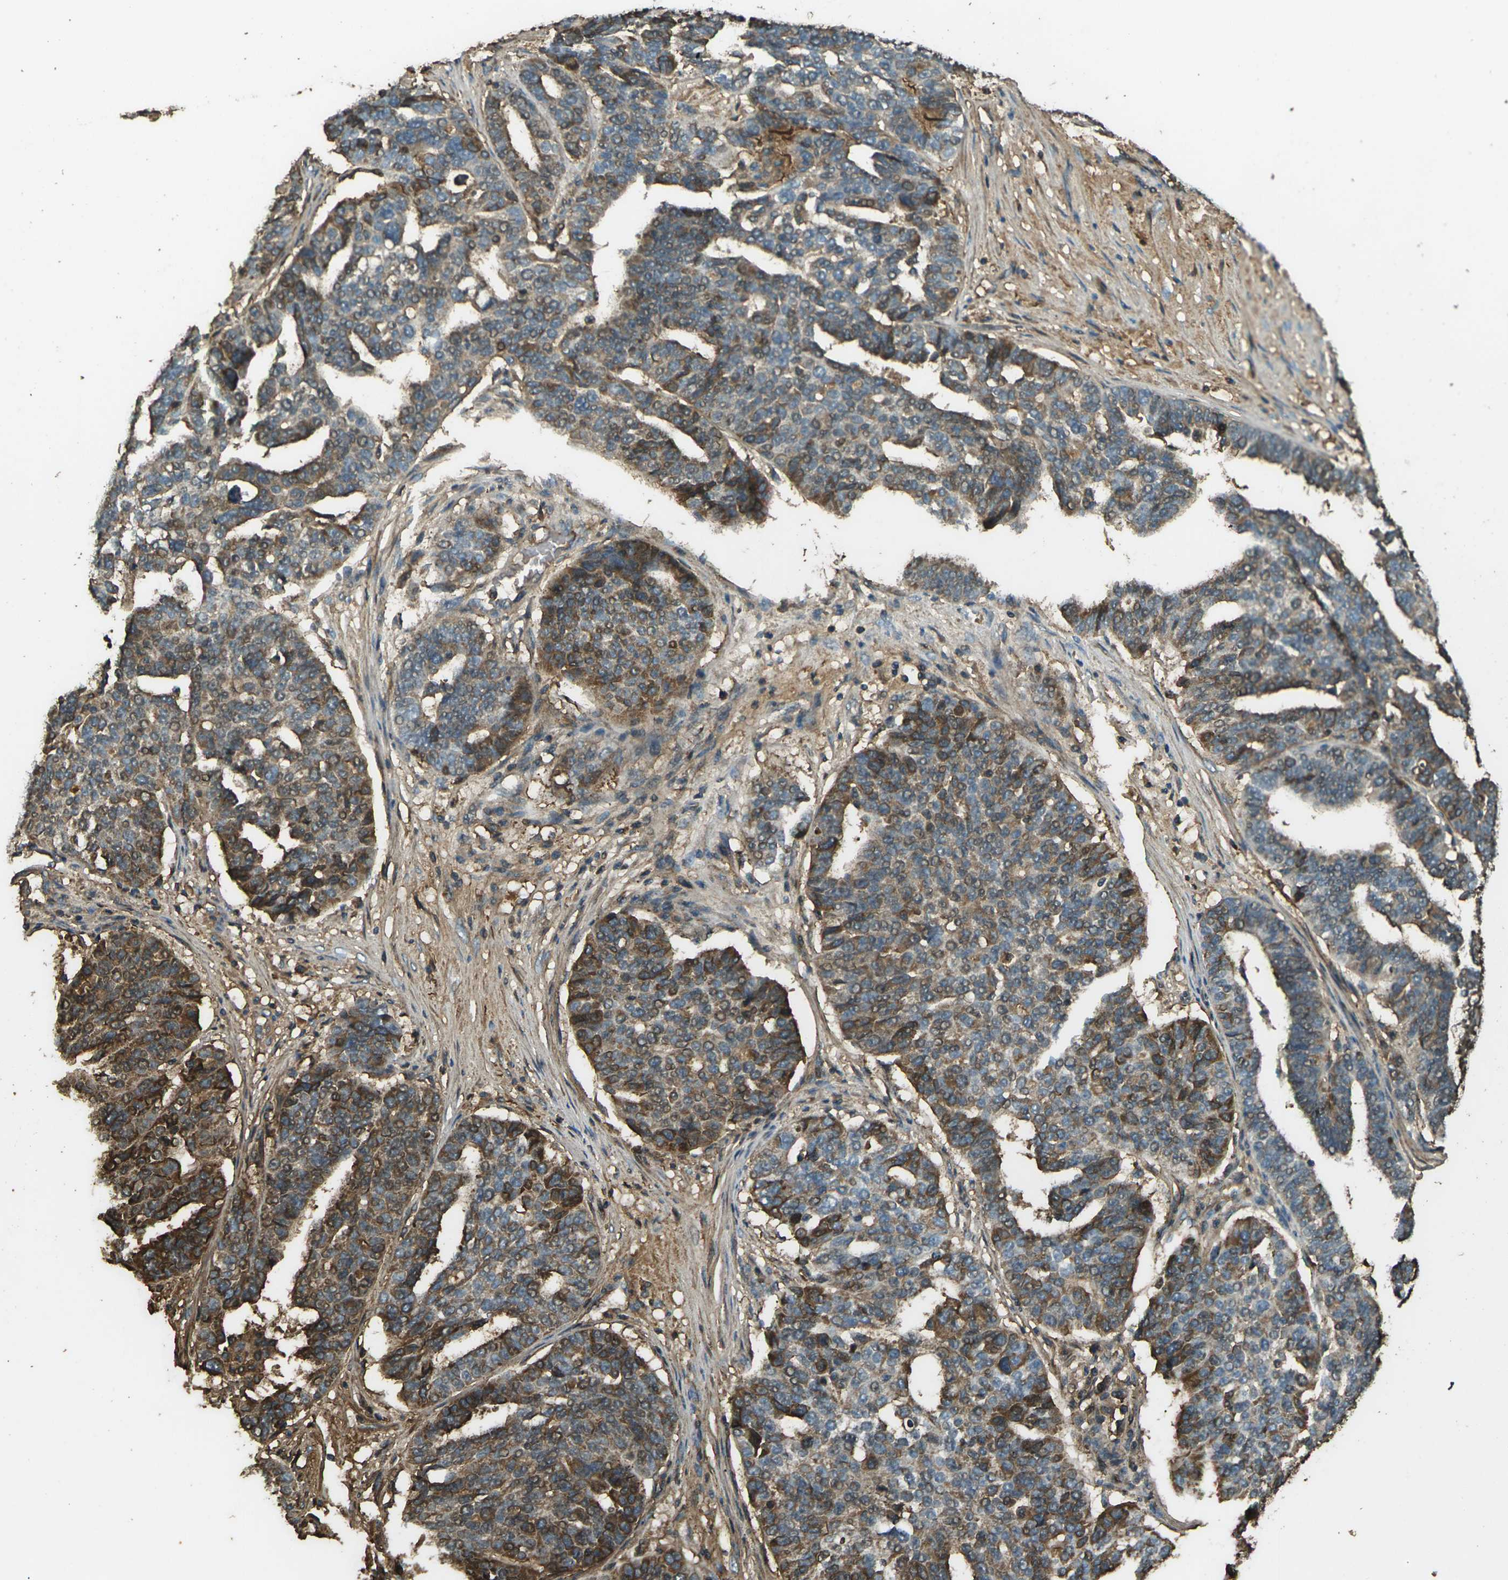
{"staining": {"intensity": "strong", "quantity": "<25%", "location": "cytoplasmic/membranous"}, "tissue": "ovarian cancer", "cell_type": "Tumor cells", "image_type": "cancer", "snomed": [{"axis": "morphology", "description": "Cystadenocarcinoma, serous, NOS"}, {"axis": "topography", "description": "Ovary"}], "caption": "Human ovarian cancer stained with a brown dye reveals strong cytoplasmic/membranous positive positivity in about <25% of tumor cells.", "gene": "CYP1B1", "patient": {"sex": "female", "age": 59}}